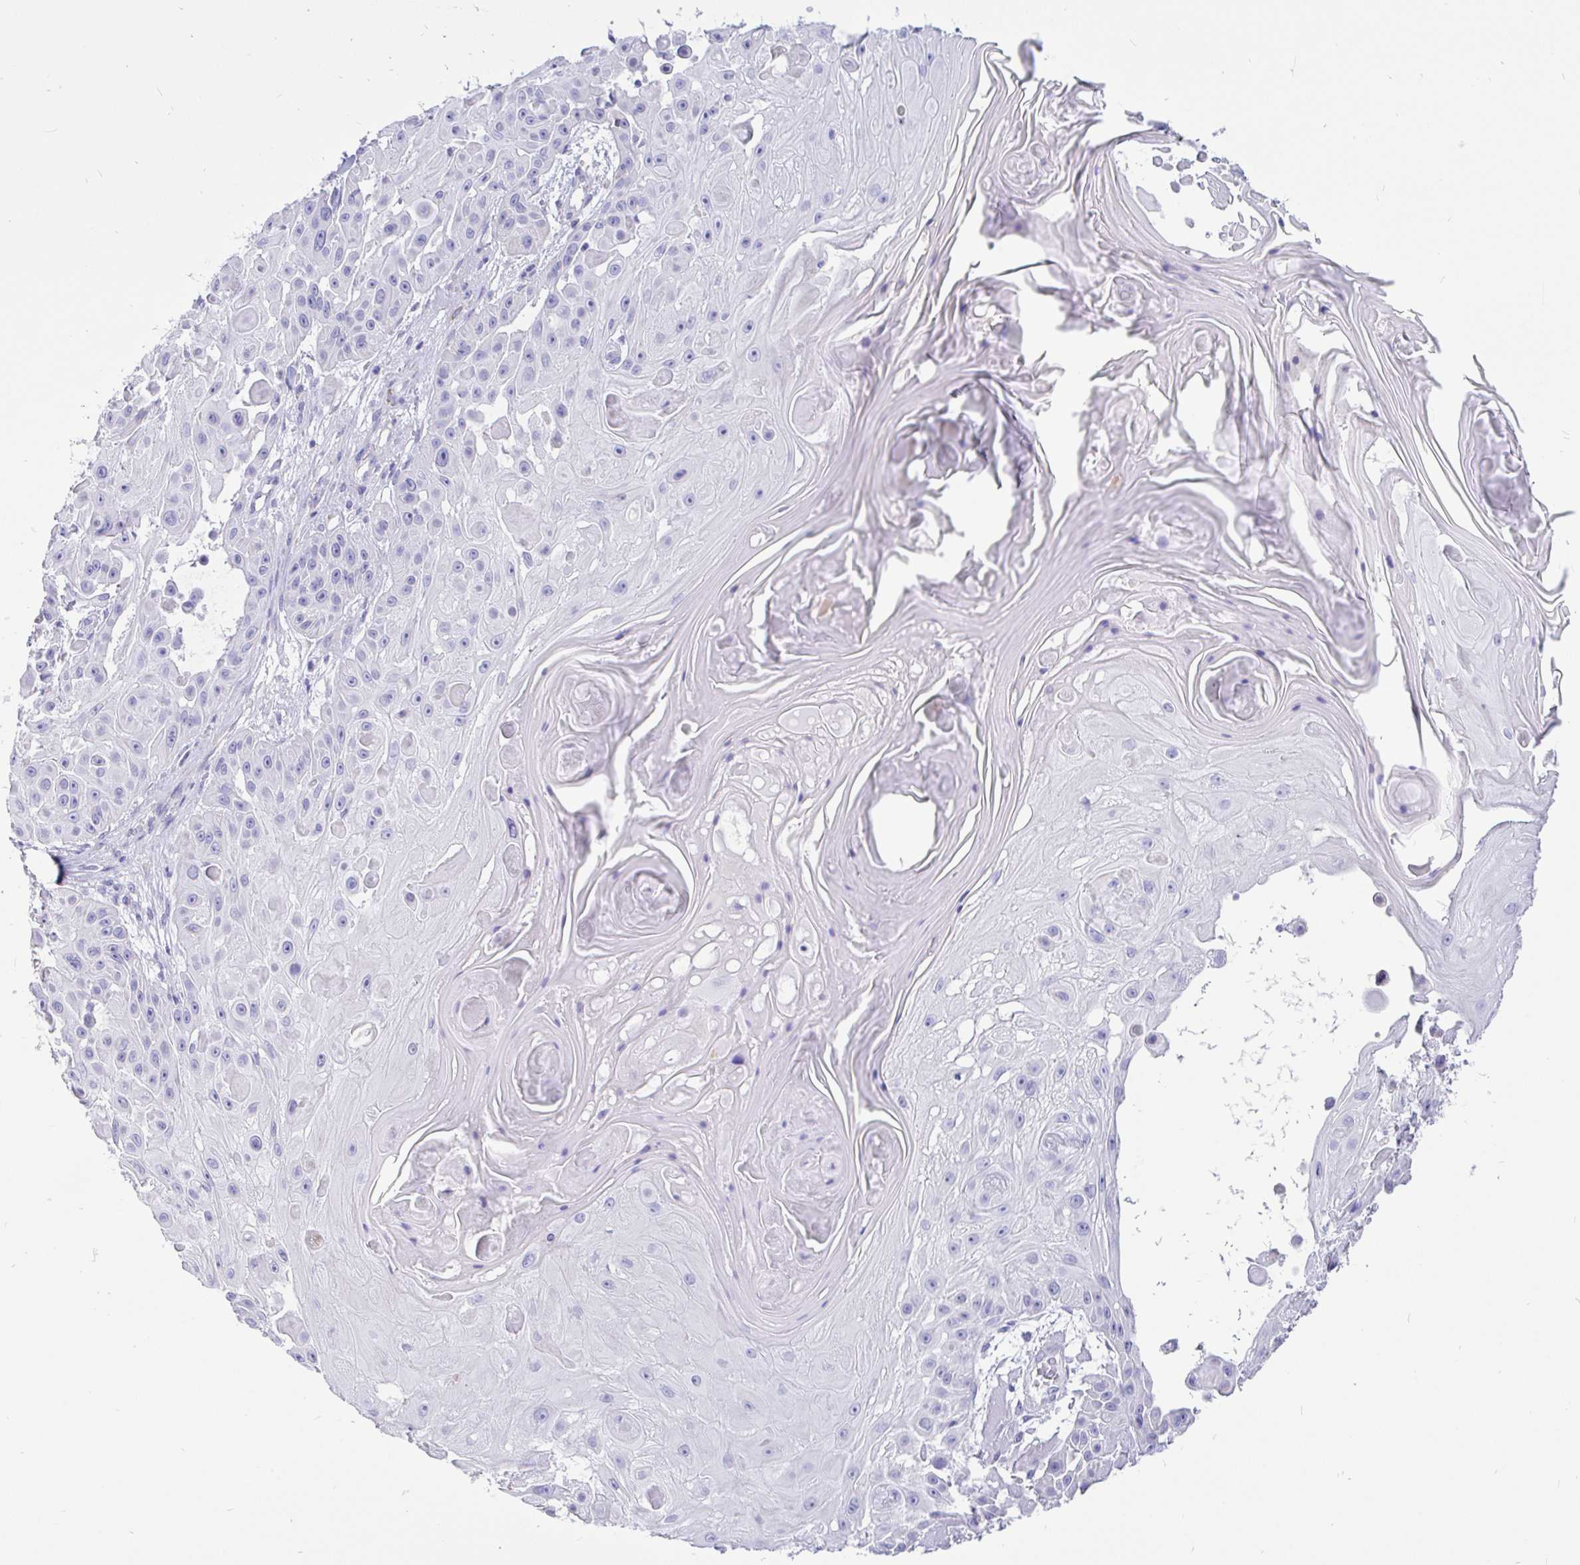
{"staining": {"intensity": "negative", "quantity": "none", "location": "none"}, "tissue": "skin cancer", "cell_type": "Tumor cells", "image_type": "cancer", "snomed": [{"axis": "morphology", "description": "Squamous cell carcinoma, NOS"}, {"axis": "topography", "description": "Skin"}], "caption": "High power microscopy photomicrograph of an immunohistochemistry (IHC) histopathology image of skin squamous cell carcinoma, revealing no significant positivity in tumor cells.", "gene": "CCDC62", "patient": {"sex": "male", "age": 91}}